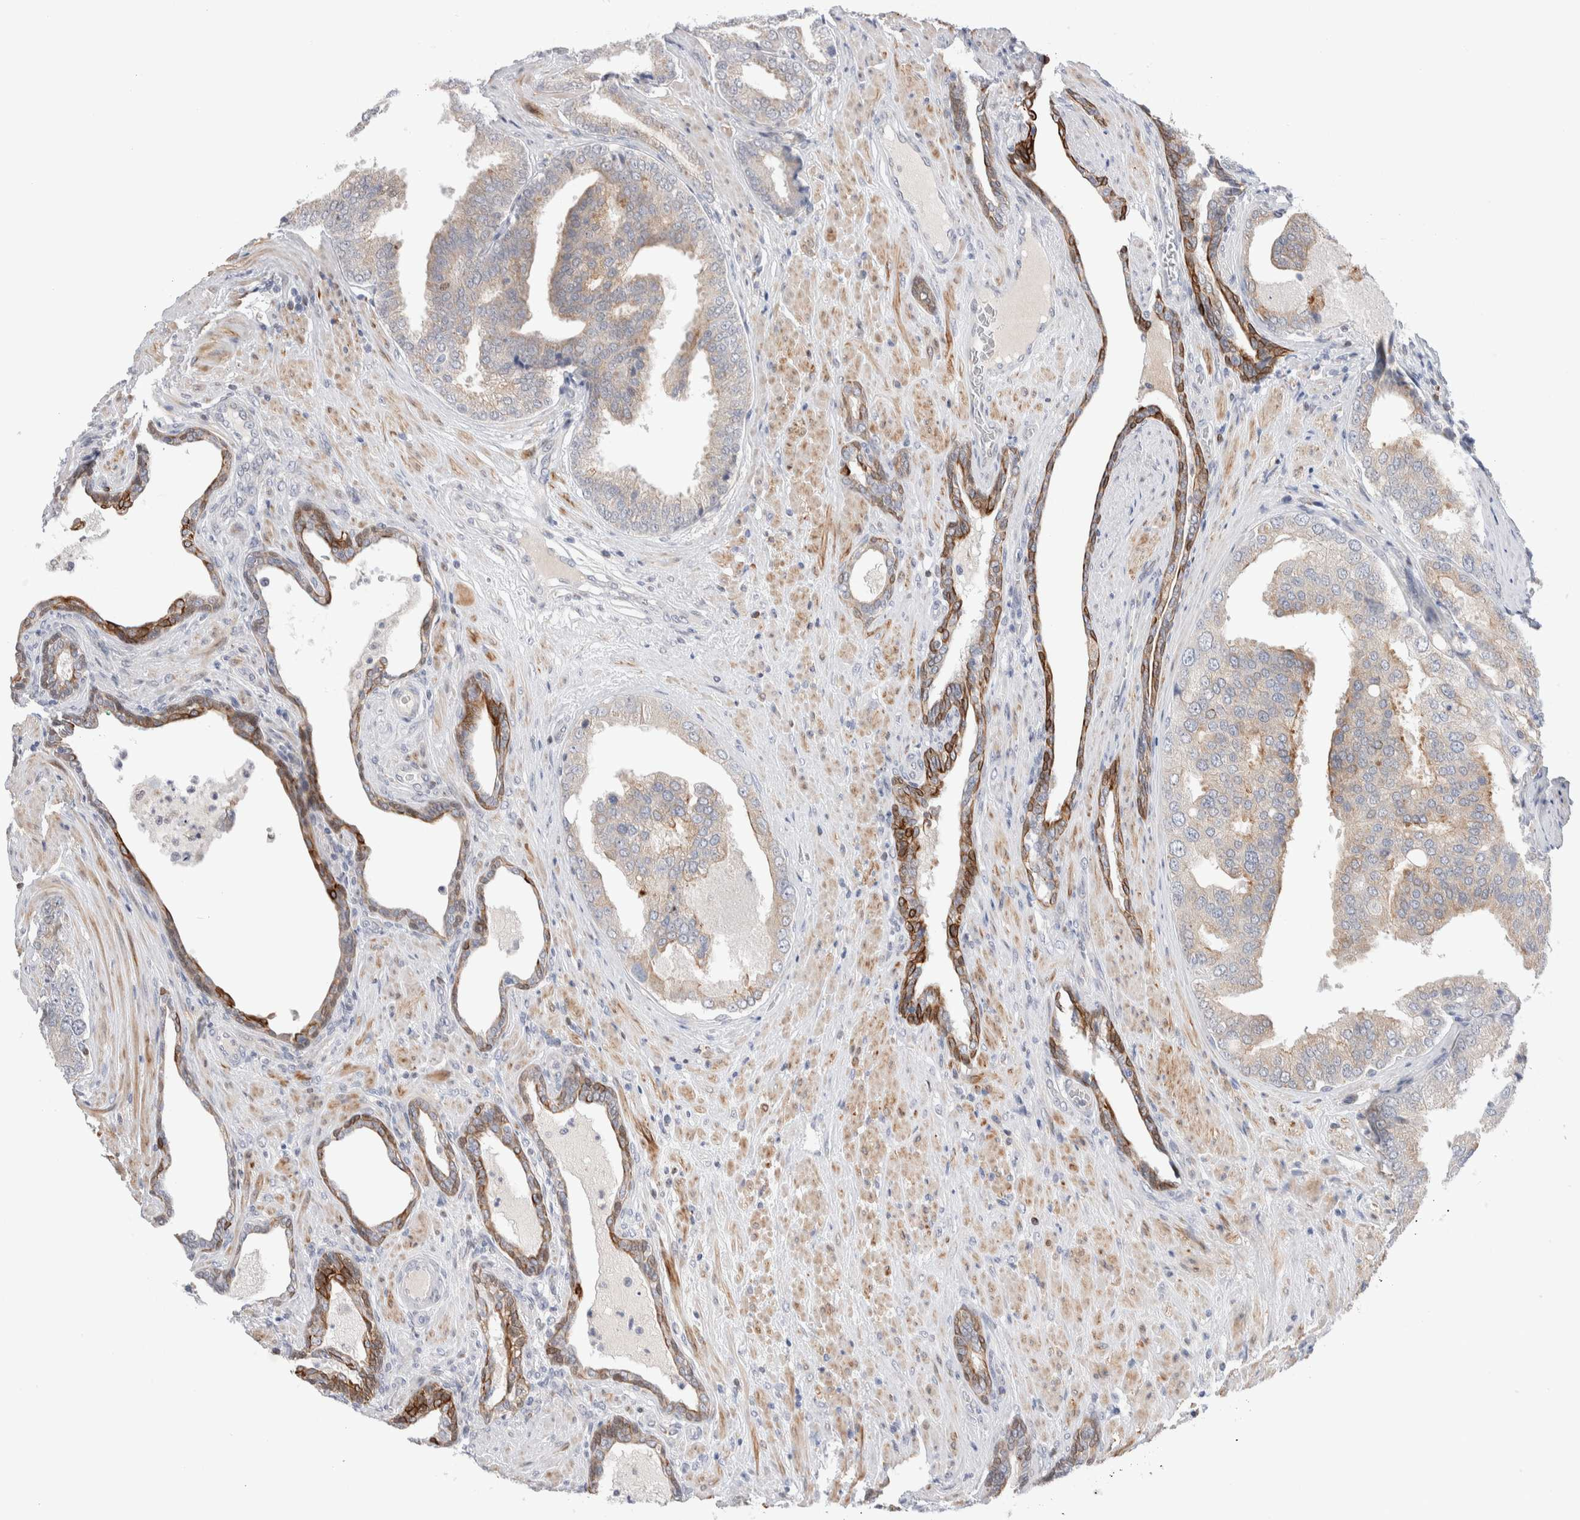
{"staining": {"intensity": "weak", "quantity": "25%-75%", "location": "cytoplasmic/membranous"}, "tissue": "prostate cancer", "cell_type": "Tumor cells", "image_type": "cancer", "snomed": [{"axis": "morphology", "description": "Adenocarcinoma, High grade"}, {"axis": "topography", "description": "Prostate"}], "caption": "Immunohistochemical staining of human prostate cancer demonstrates weak cytoplasmic/membranous protein expression in about 25%-75% of tumor cells.", "gene": "C1orf112", "patient": {"sex": "male", "age": 50}}